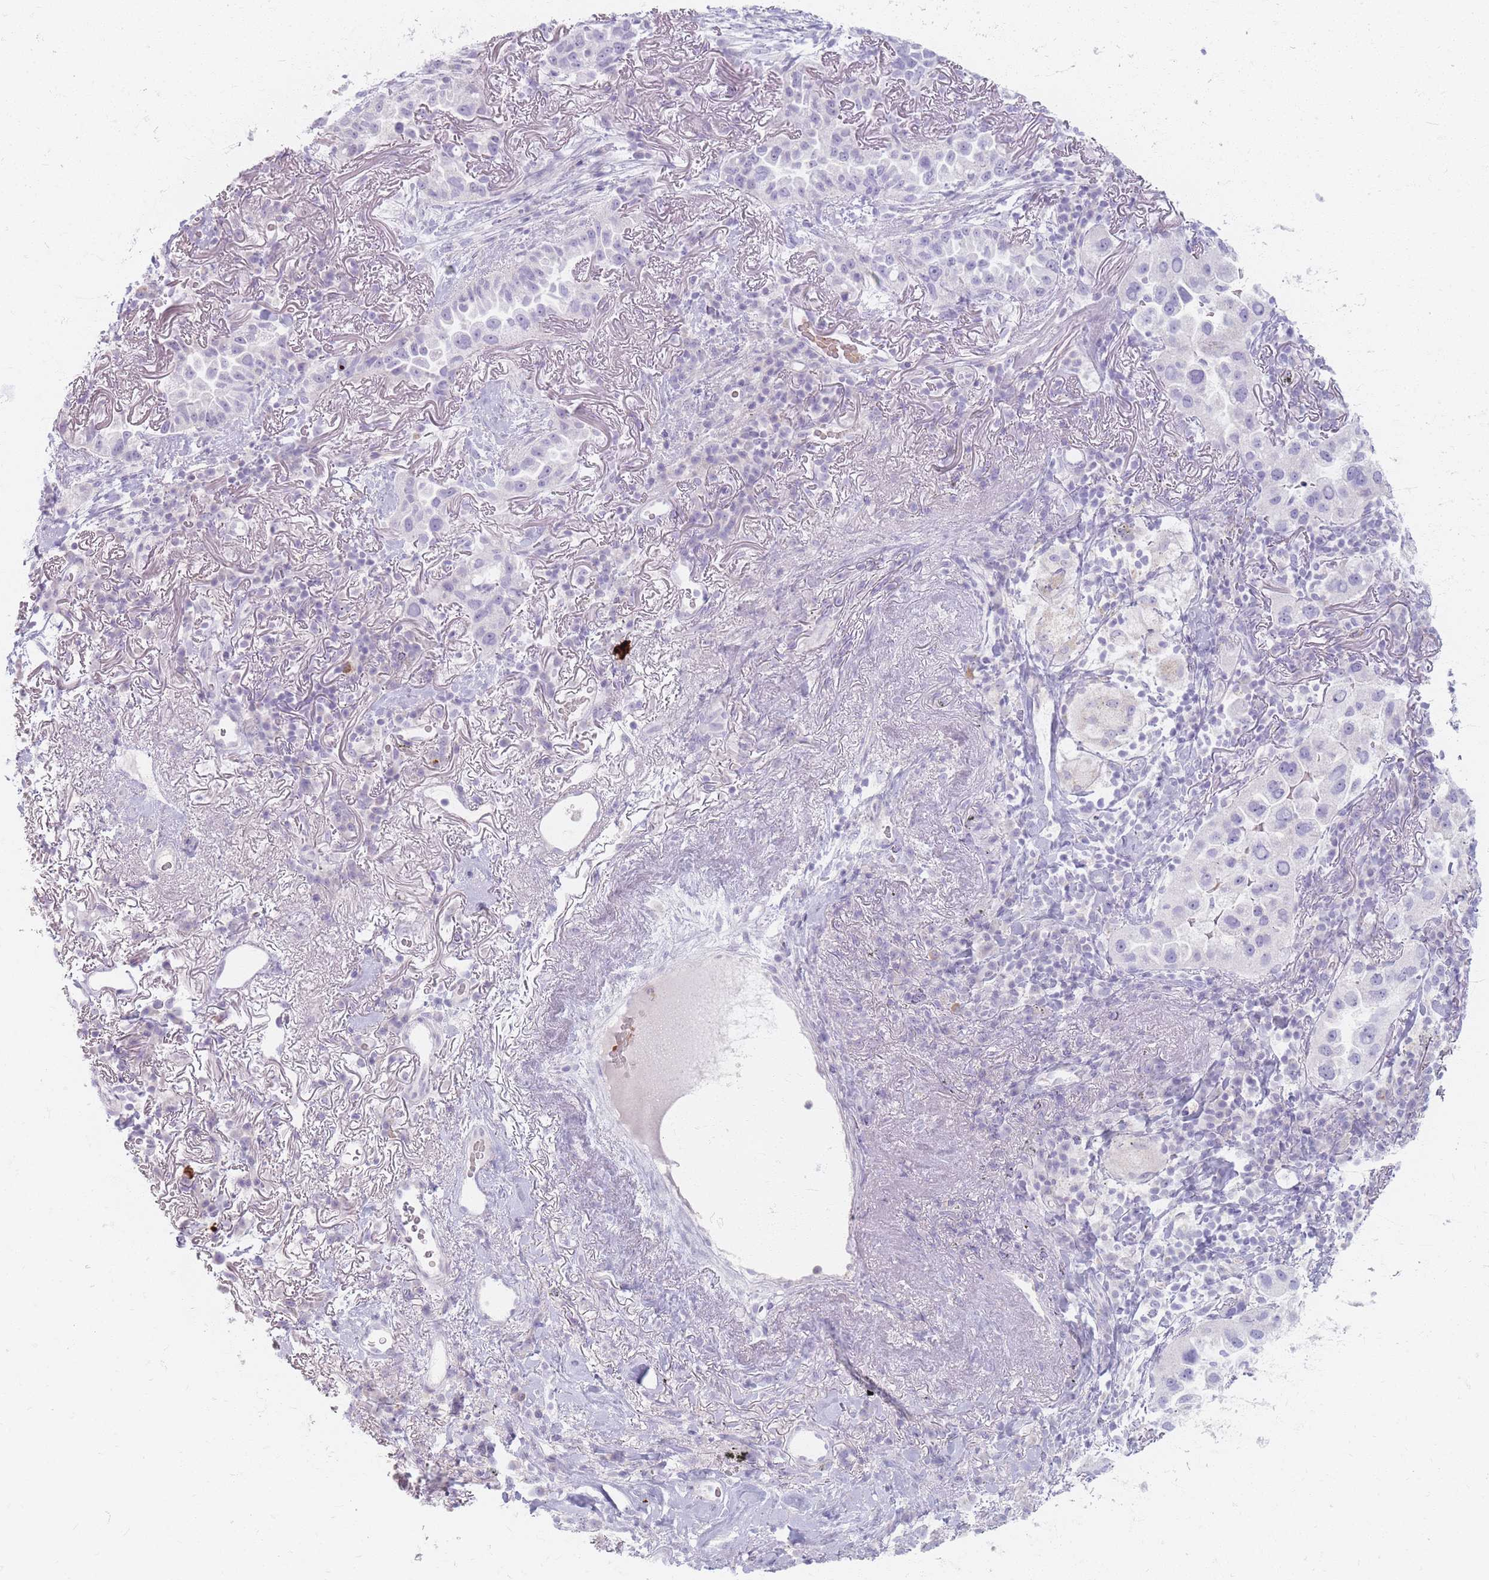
{"staining": {"intensity": "weak", "quantity": "<25%", "location": "cytoplasmic/membranous"}, "tissue": "lung cancer", "cell_type": "Tumor cells", "image_type": "cancer", "snomed": [{"axis": "morphology", "description": "Adenocarcinoma, NOS"}, {"axis": "topography", "description": "Lung"}], "caption": "Immunohistochemistry micrograph of lung cancer (adenocarcinoma) stained for a protein (brown), which reveals no staining in tumor cells.", "gene": "CHCHD7", "patient": {"sex": "female", "age": 69}}